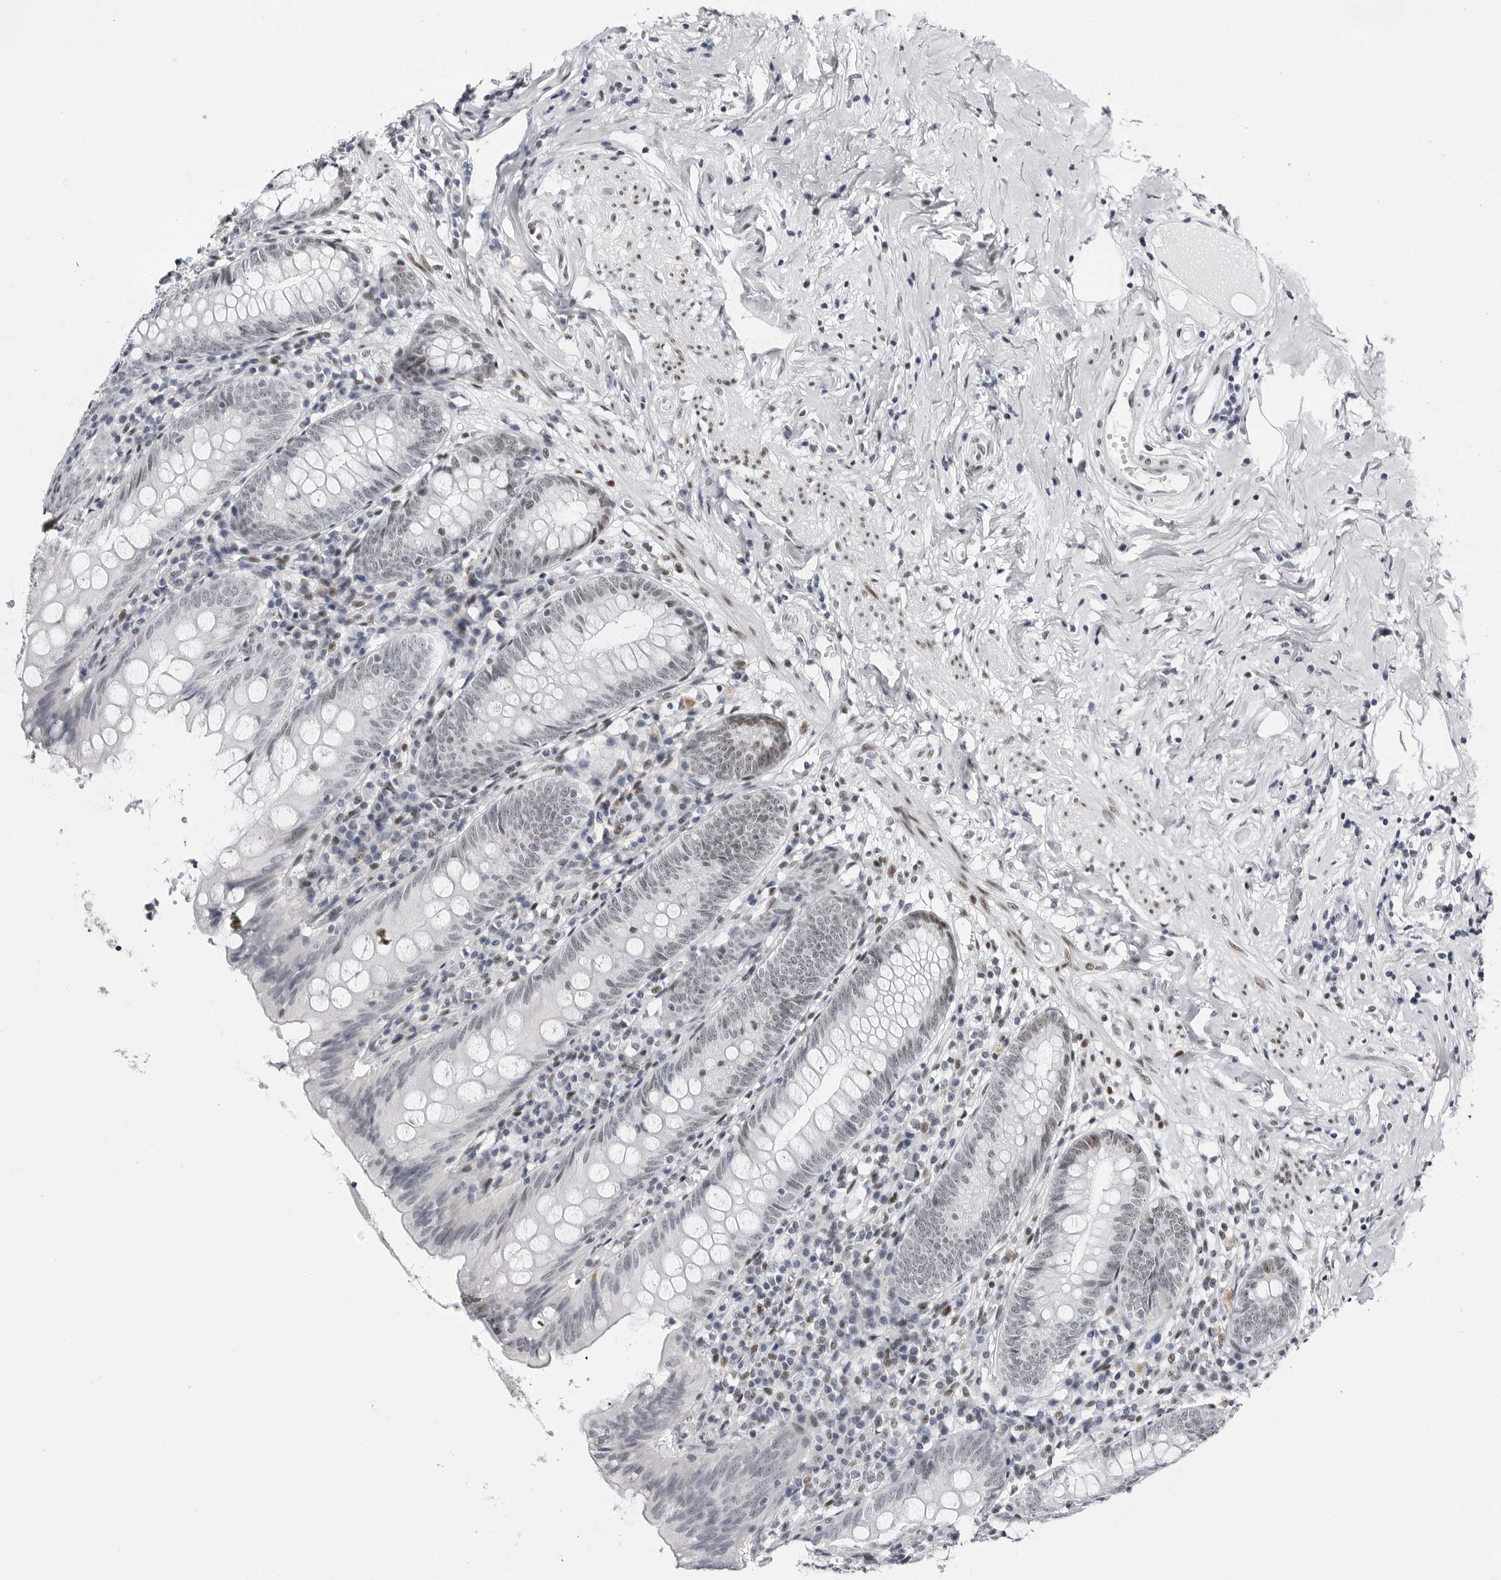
{"staining": {"intensity": "weak", "quantity": "<25%", "location": "nuclear"}, "tissue": "appendix", "cell_type": "Glandular cells", "image_type": "normal", "snomed": [{"axis": "morphology", "description": "Normal tissue, NOS"}, {"axis": "topography", "description": "Appendix"}], "caption": "Immunohistochemical staining of unremarkable human appendix shows no significant expression in glandular cells. (DAB (3,3'-diaminobenzidine) immunohistochemistry (IHC) with hematoxylin counter stain).", "gene": "VEZF1", "patient": {"sex": "female", "age": 54}}